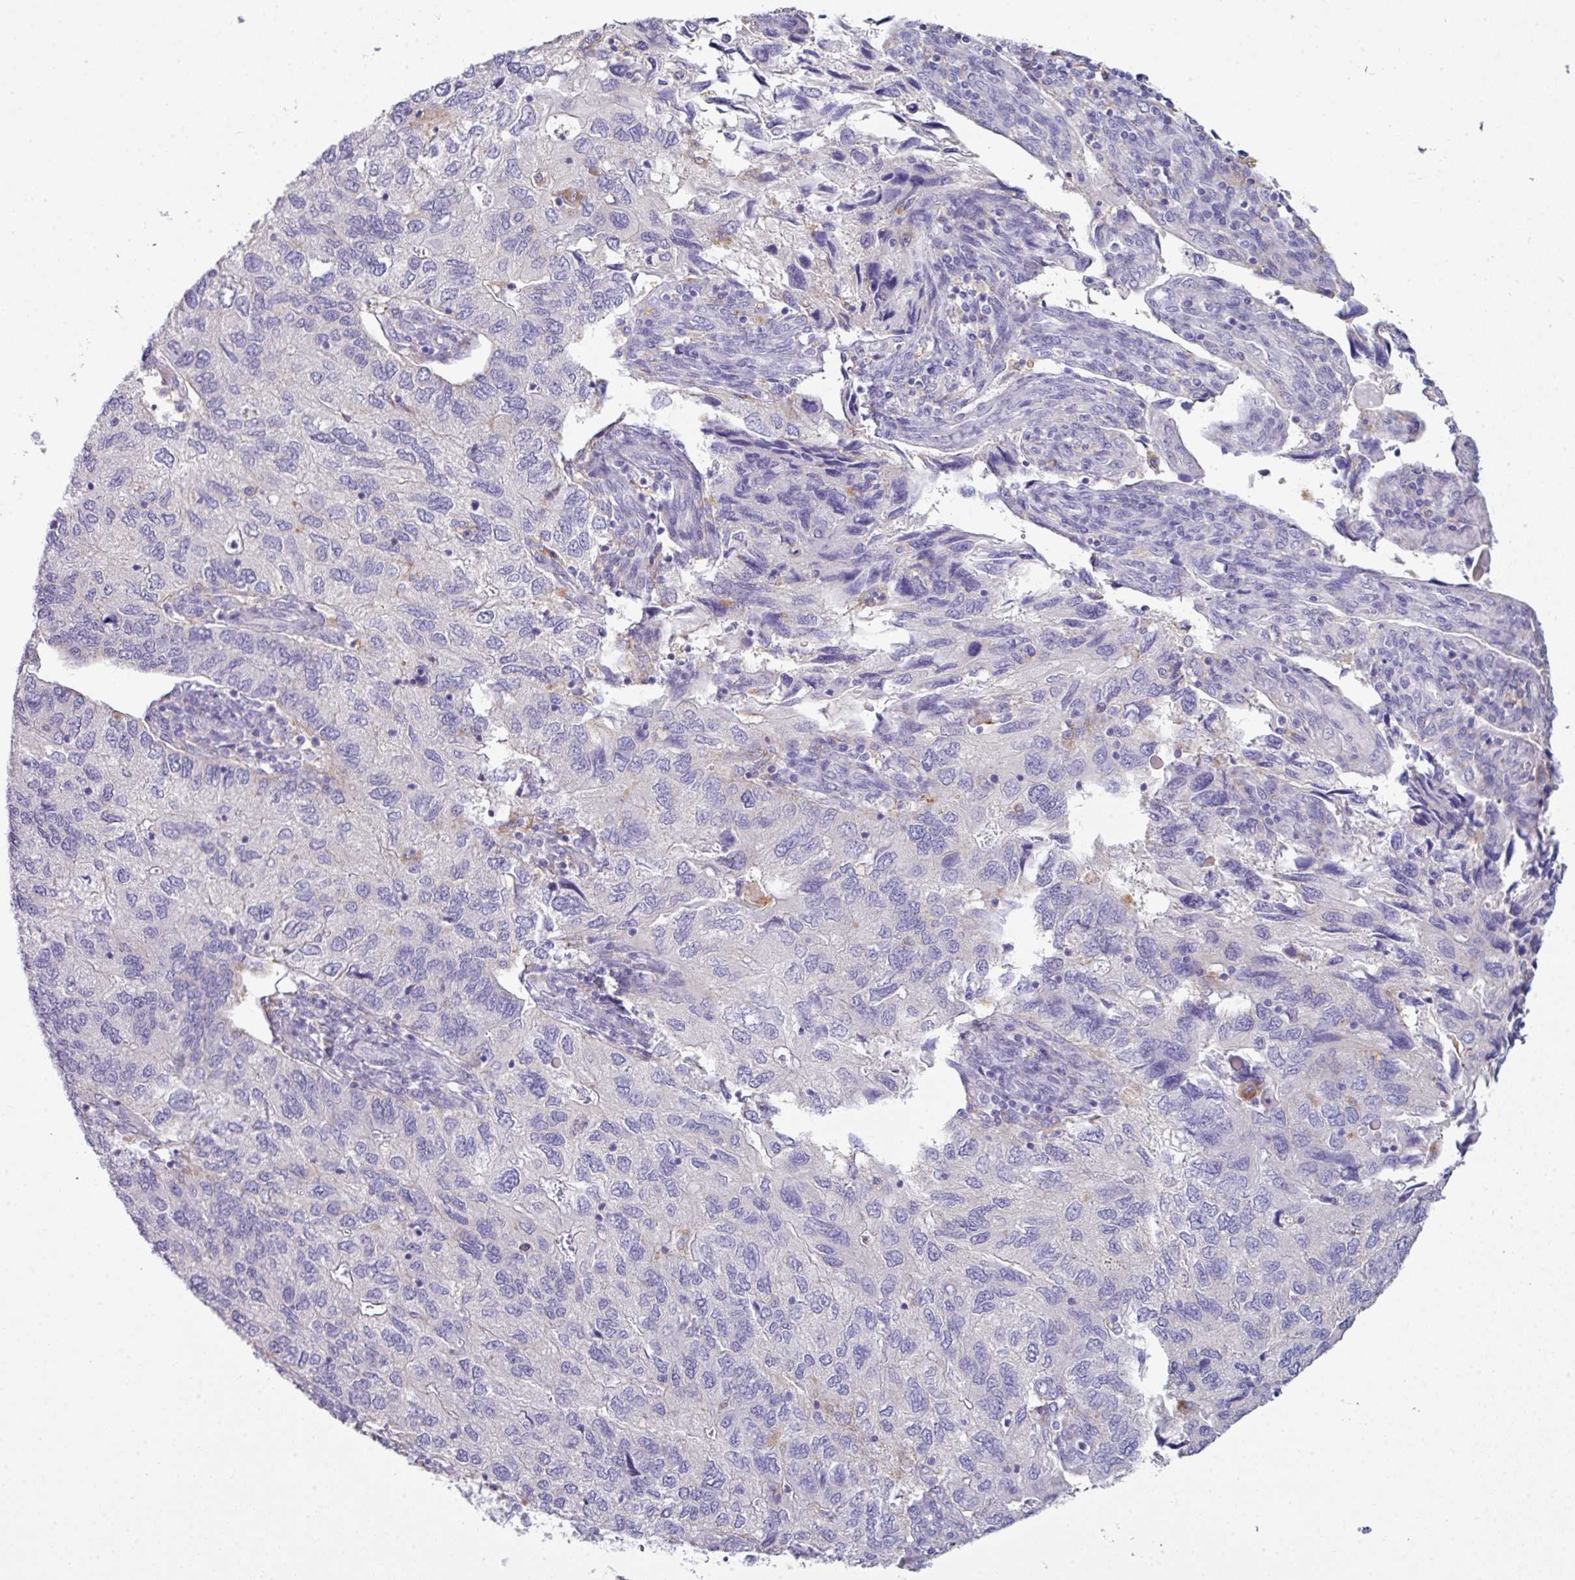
{"staining": {"intensity": "negative", "quantity": "none", "location": "none"}, "tissue": "endometrial cancer", "cell_type": "Tumor cells", "image_type": "cancer", "snomed": [{"axis": "morphology", "description": "Carcinoma, NOS"}, {"axis": "topography", "description": "Uterus"}], "caption": "Immunohistochemical staining of human endometrial cancer (carcinoma) exhibits no significant staining in tumor cells.", "gene": "ABCC5", "patient": {"sex": "female", "age": 76}}